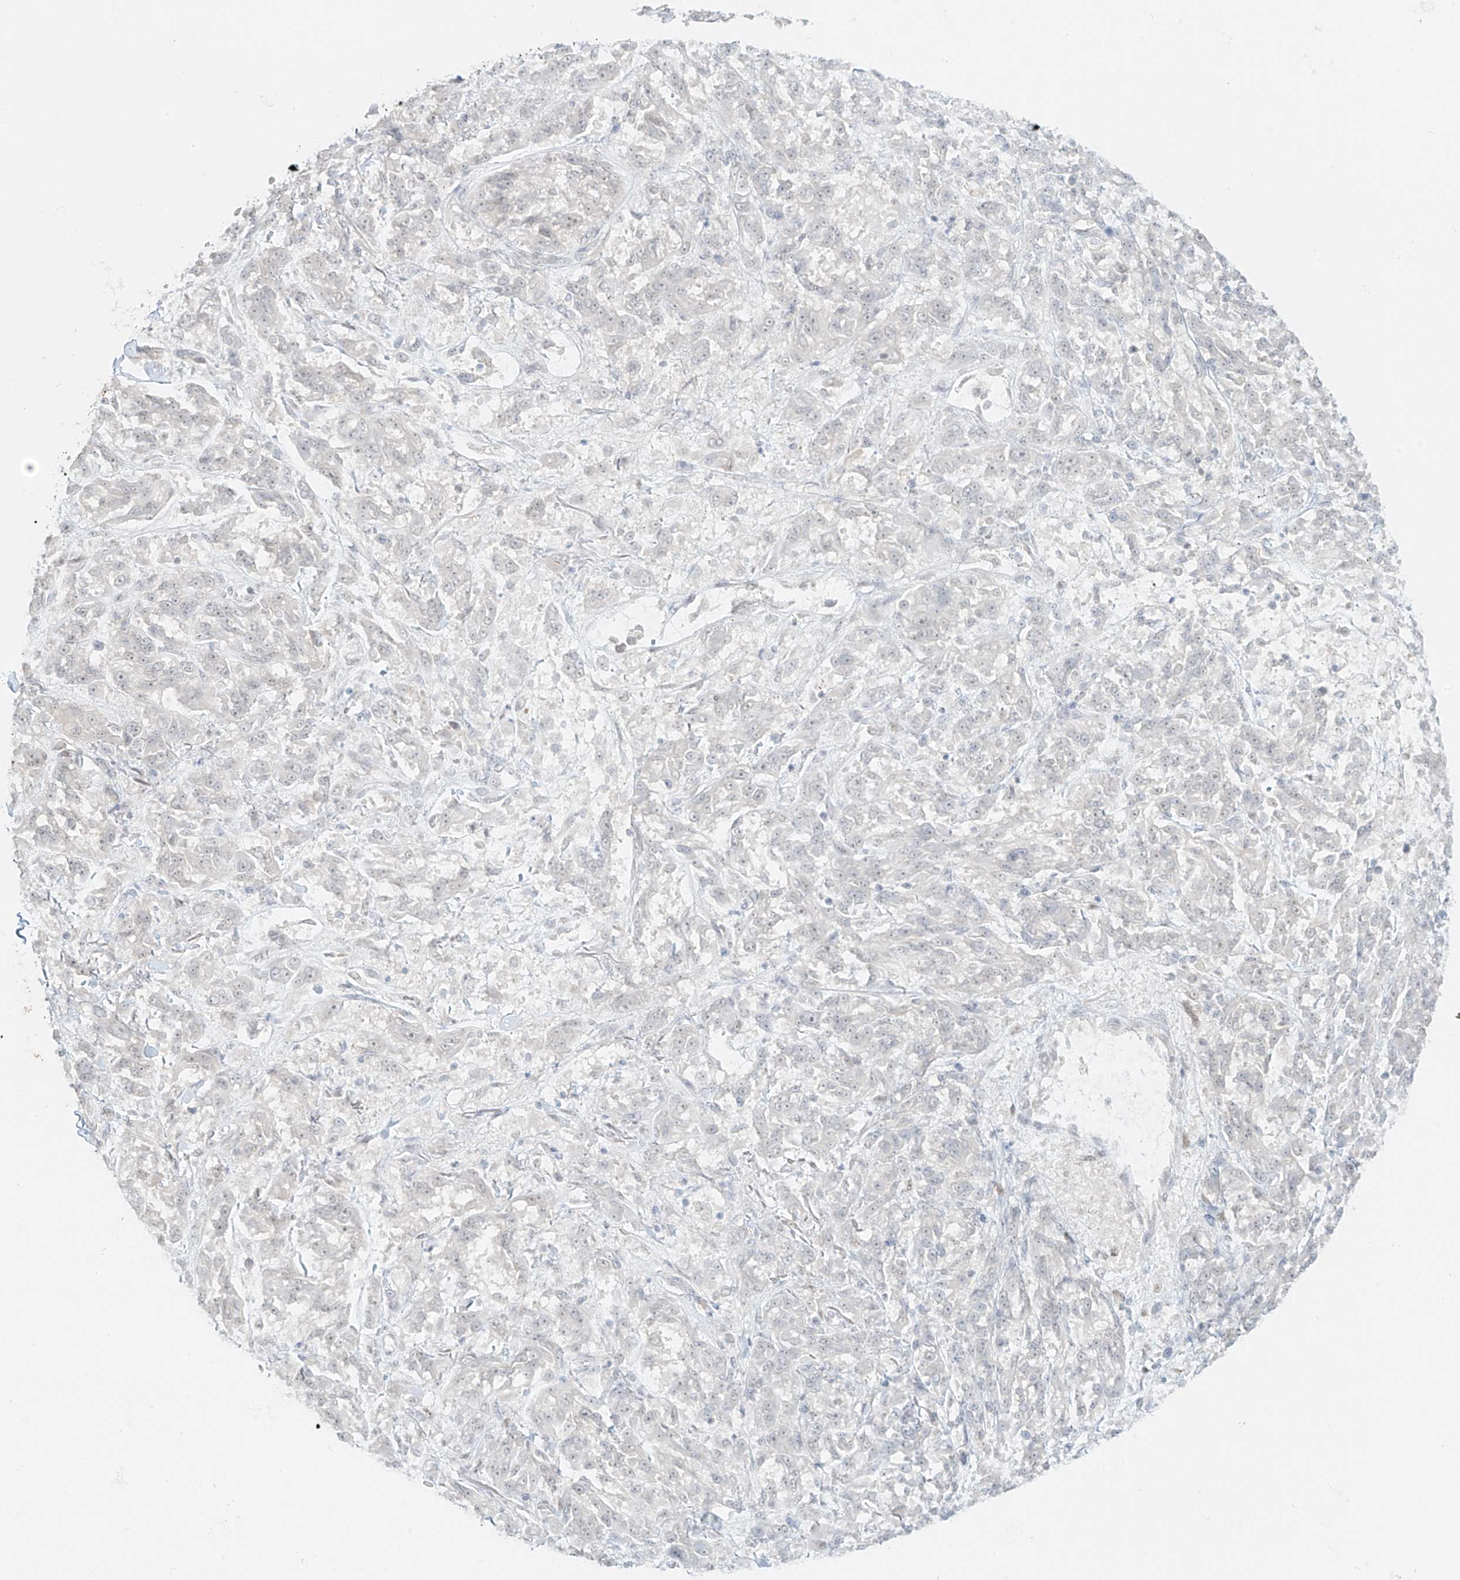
{"staining": {"intensity": "negative", "quantity": "none", "location": "none"}, "tissue": "melanoma", "cell_type": "Tumor cells", "image_type": "cancer", "snomed": [{"axis": "morphology", "description": "Malignant melanoma, NOS"}, {"axis": "topography", "description": "Skin"}], "caption": "DAB immunohistochemical staining of human malignant melanoma shows no significant staining in tumor cells.", "gene": "ZNF774", "patient": {"sex": "male", "age": 53}}